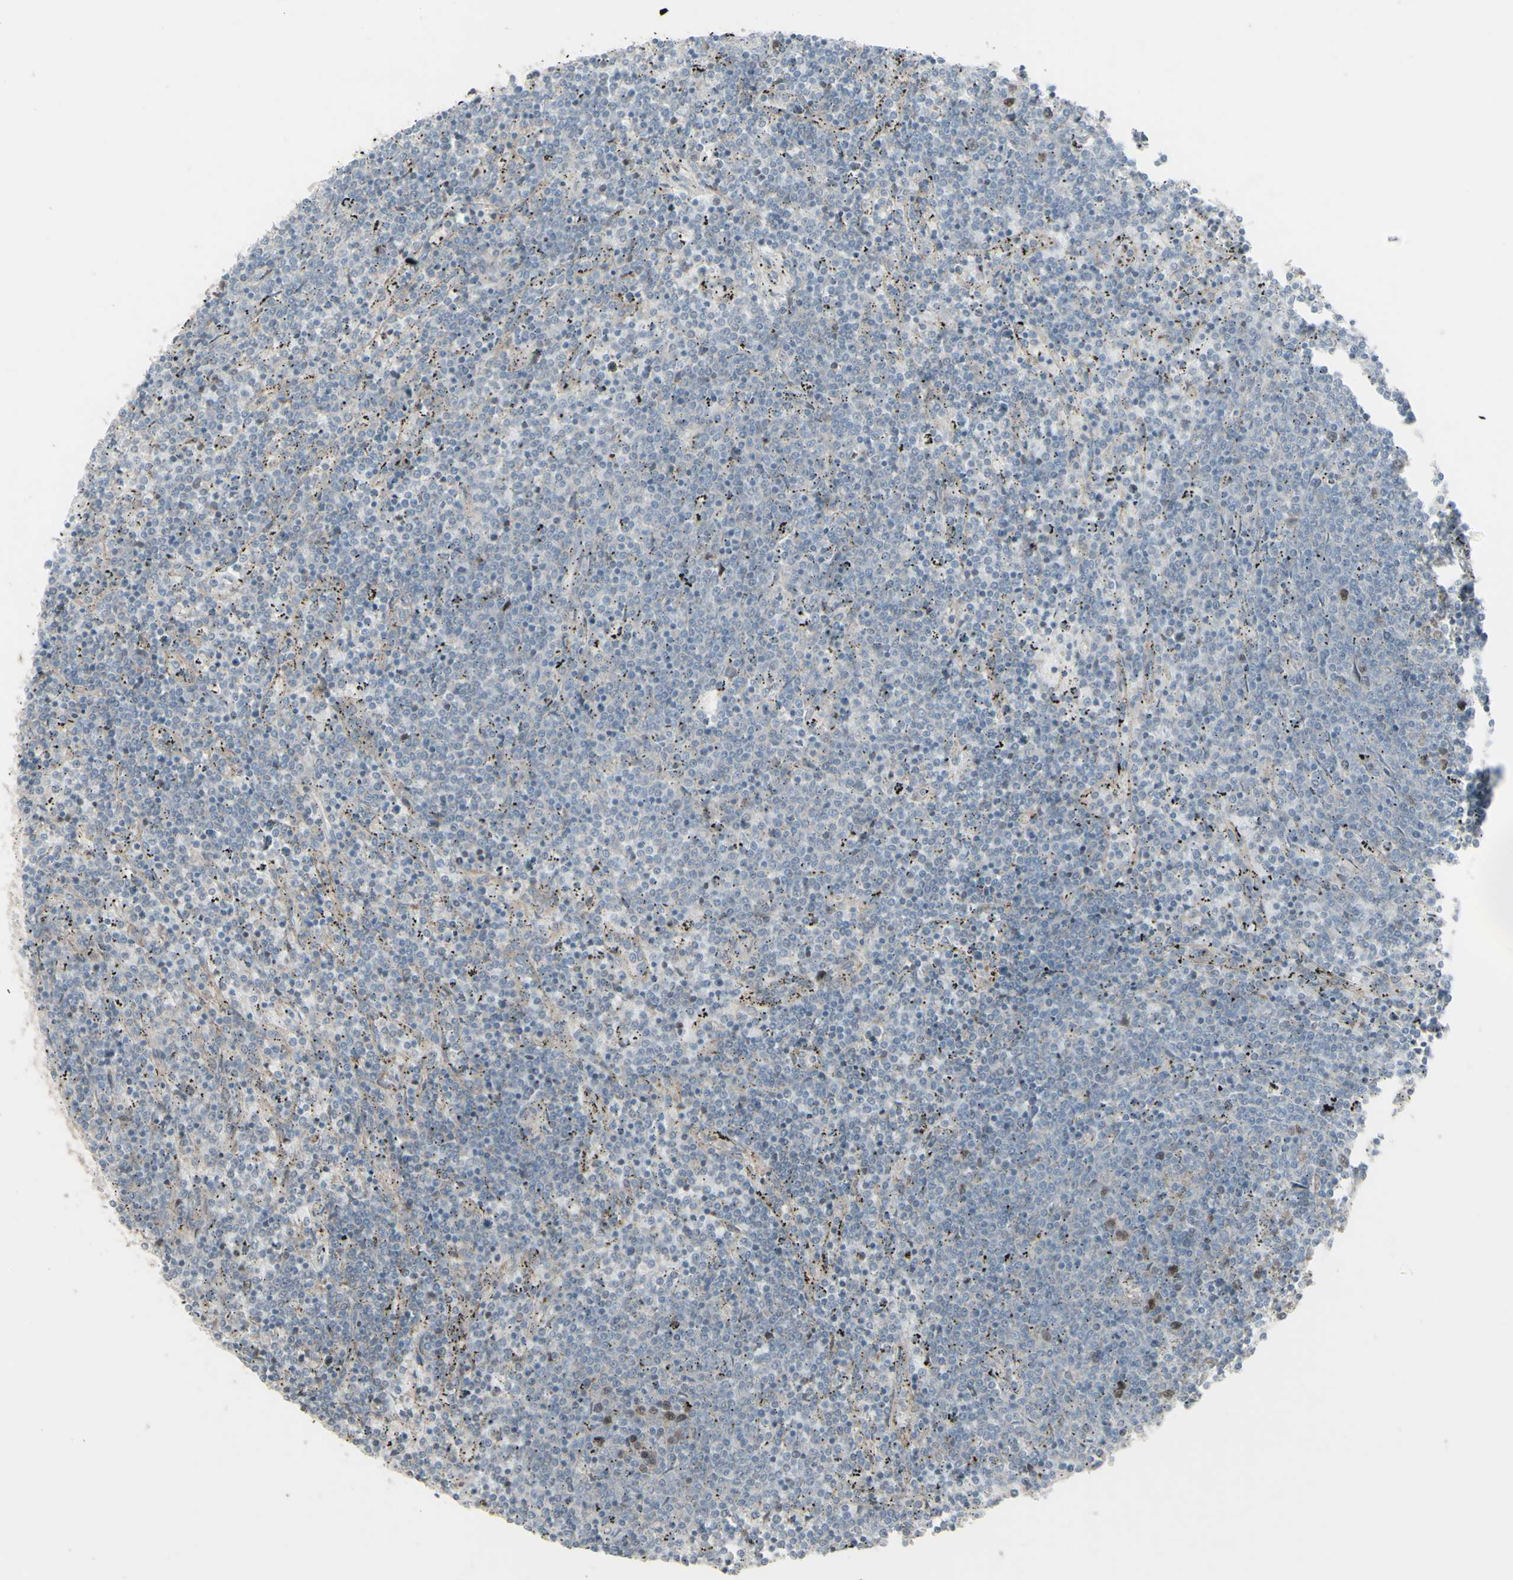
{"staining": {"intensity": "weak", "quantity": "<25%", "location": "nuclear"}, "tissue": "lymphoma", "cell_type": "Tumor cells", "image_type": "cancer", "snomed": [{"axis": "morphology", "description": "Malignant lymphoma, non-Hodgkin's type, Low grade"}, {"axis": "topography", "description": "Spleen"}], "caption": "There is no significant positivity in tumor cells of lymphoma. (Brightfield microscopy of DAB (3,3'-diaminobenzidine) IHC at high magnification).", "gene": "GMNN", "patient": {"sex": "female", "age": 50}}